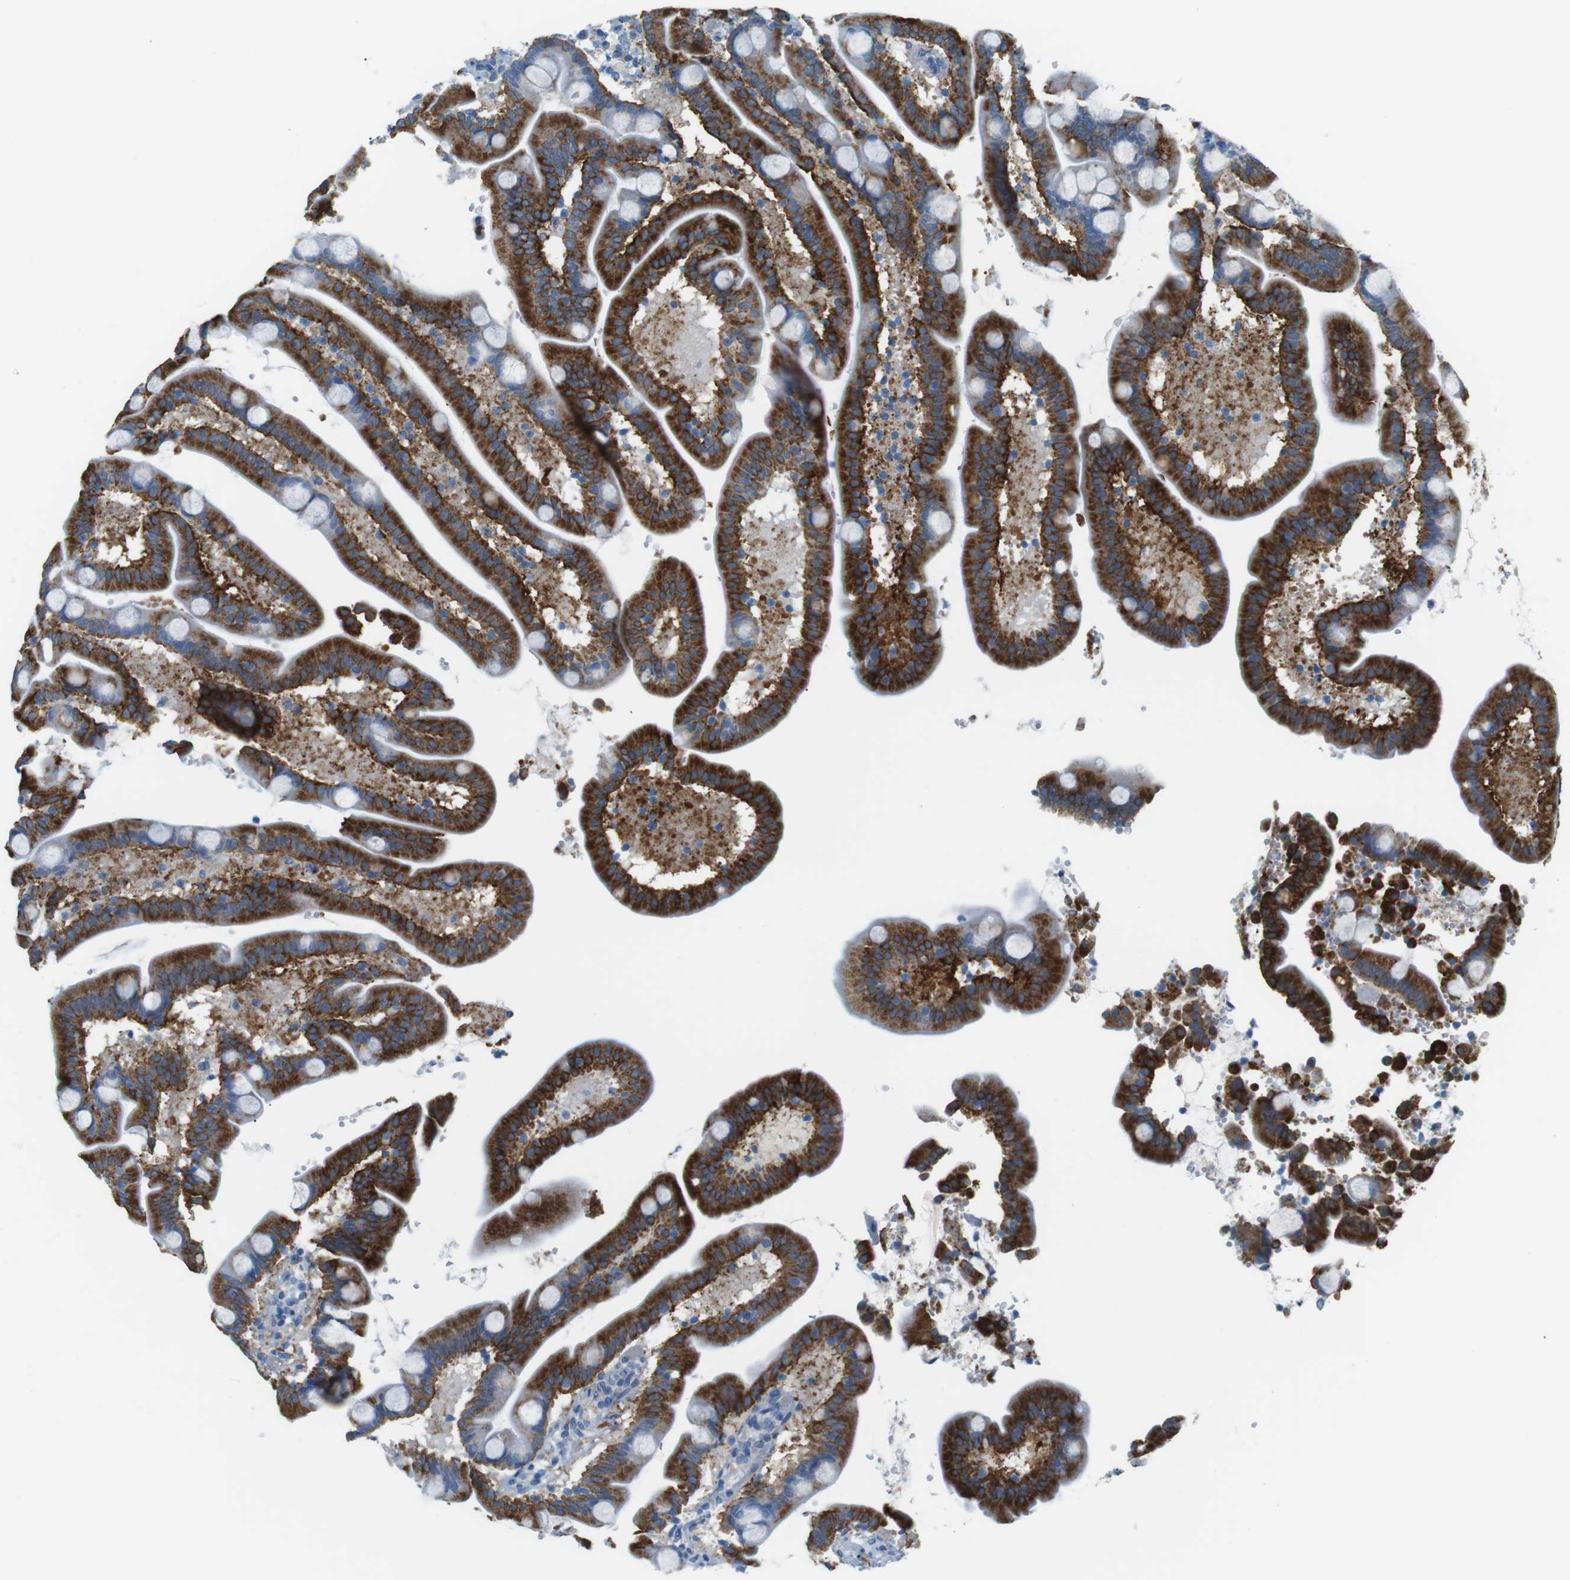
{"staining": {"intensity": "strong", "quantity": ">75%", "location": "cytoplasmic/membranous"}, "tissue": "duodenum", "cell_type": "Glandular cells", "image_type": "normal", "snomed": [{"axis": "morphology", "description": "Normal tissue, NOS"}, {"axis": "topography", "description": "Duodenum"}], "caption": "The histopathology image exhibits immunohistochemical staining of unremarkable duodenum. There is strong cytoplasmic/membranous positivity is present in about >75% of glandular cells. The protein of interest is stained brown, and the nuclei are stained in blue (DAB IHC with brightfield microscopy, high magnification).", "gene": "VAMP1", "patient": {"sex": "male", "age": 54}}